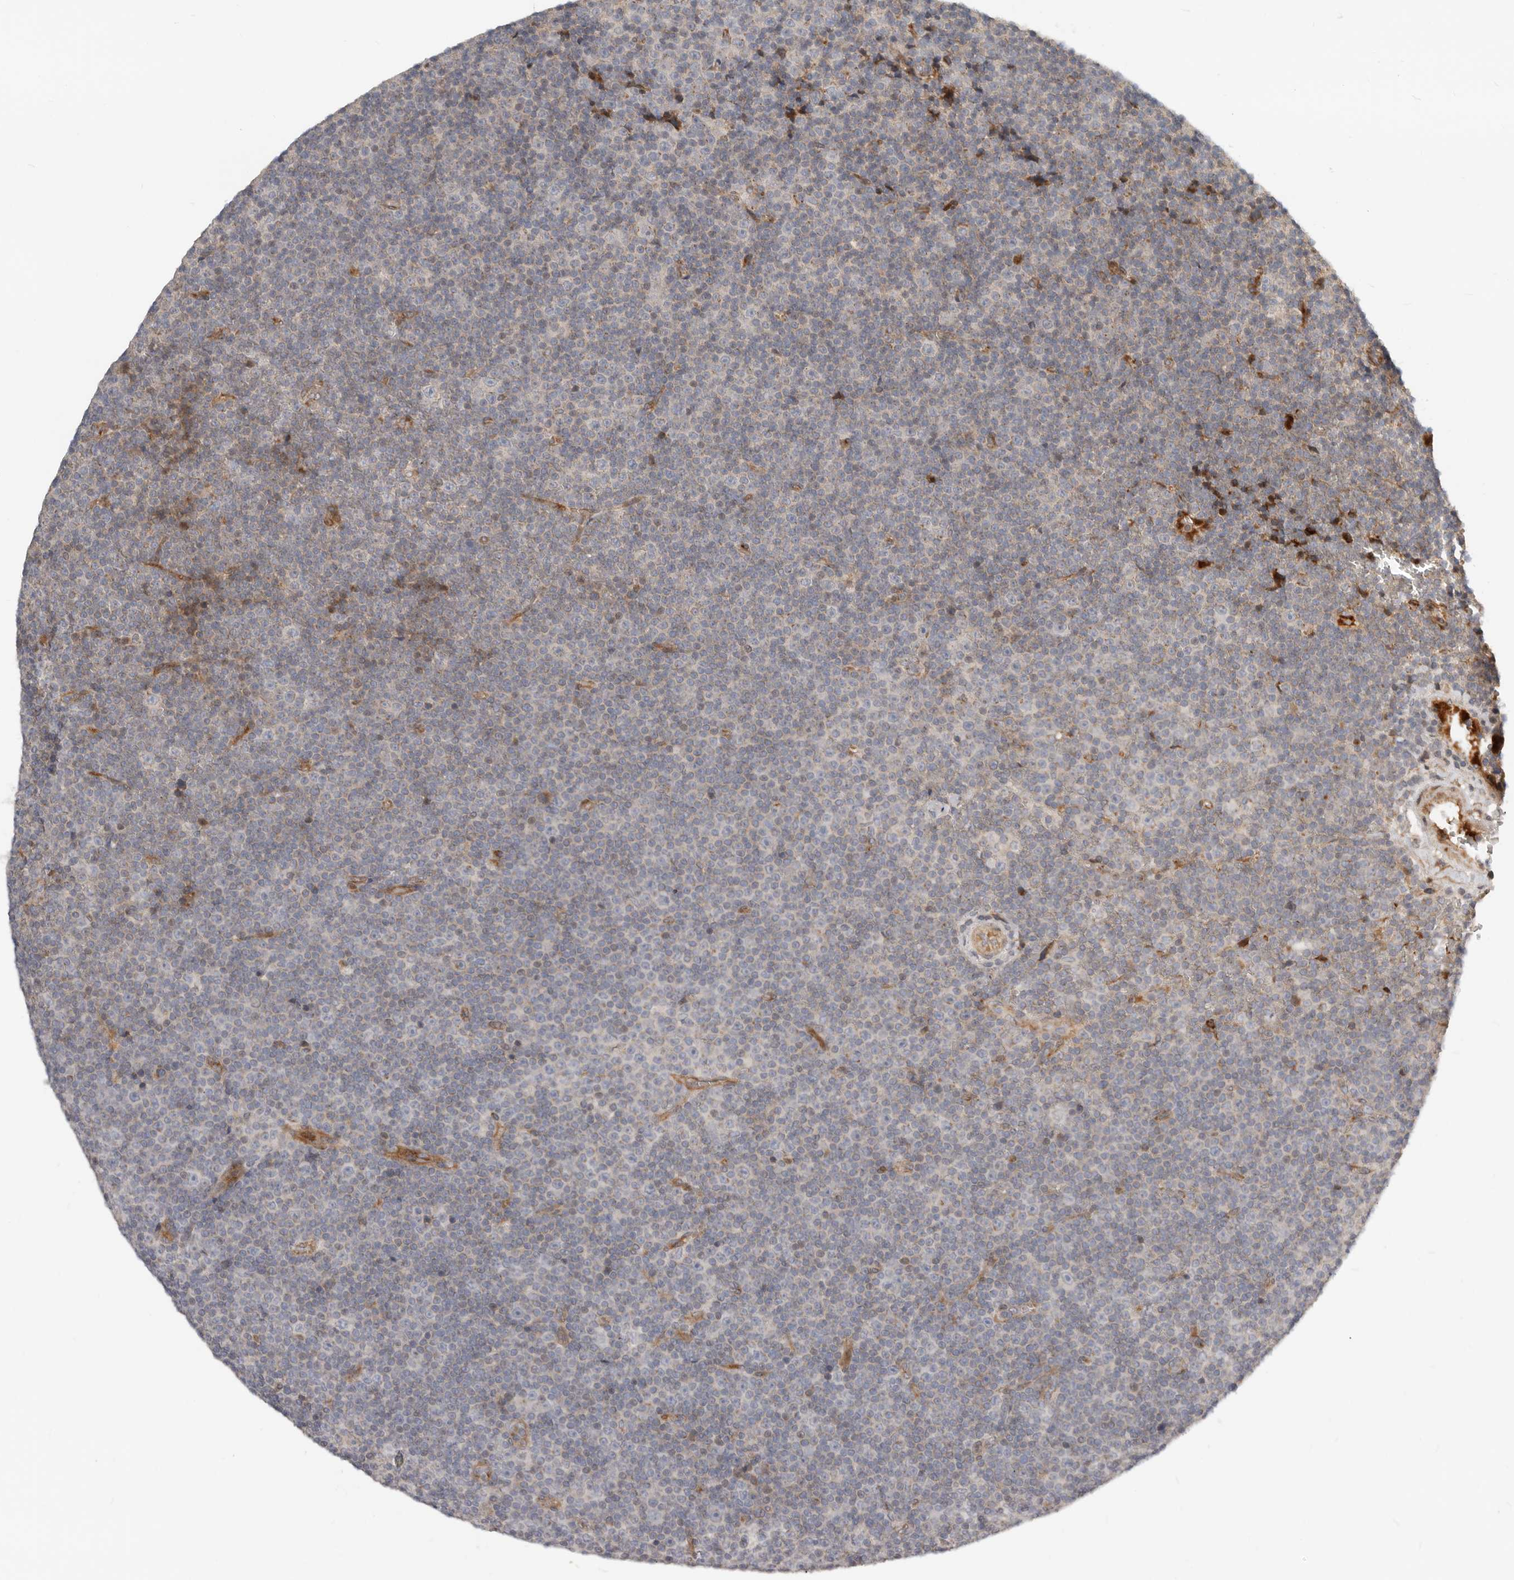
{"staining": {"intensity": "weak", "quantity": "<25%", "location": "cytoplasmic/membranous"}, "tissue": "lymphoma", "cell_type": "Tumor cells", "image_type": "cancer", "snomed": [{"axis": "morphology", "description": "Malignant lymphoma, non-Hodgkin's type, Low grade"}, {"axis": "topography", "description": "Lymph node"}], "caption": "The immunohistochemistry image has no significant positivity in tumor cells of malignant lymphoma, non-Hodgkin's type (low-grade) tissue.", "gene": "NPY4R", "patient": {"sex": "female", "age": 67}}